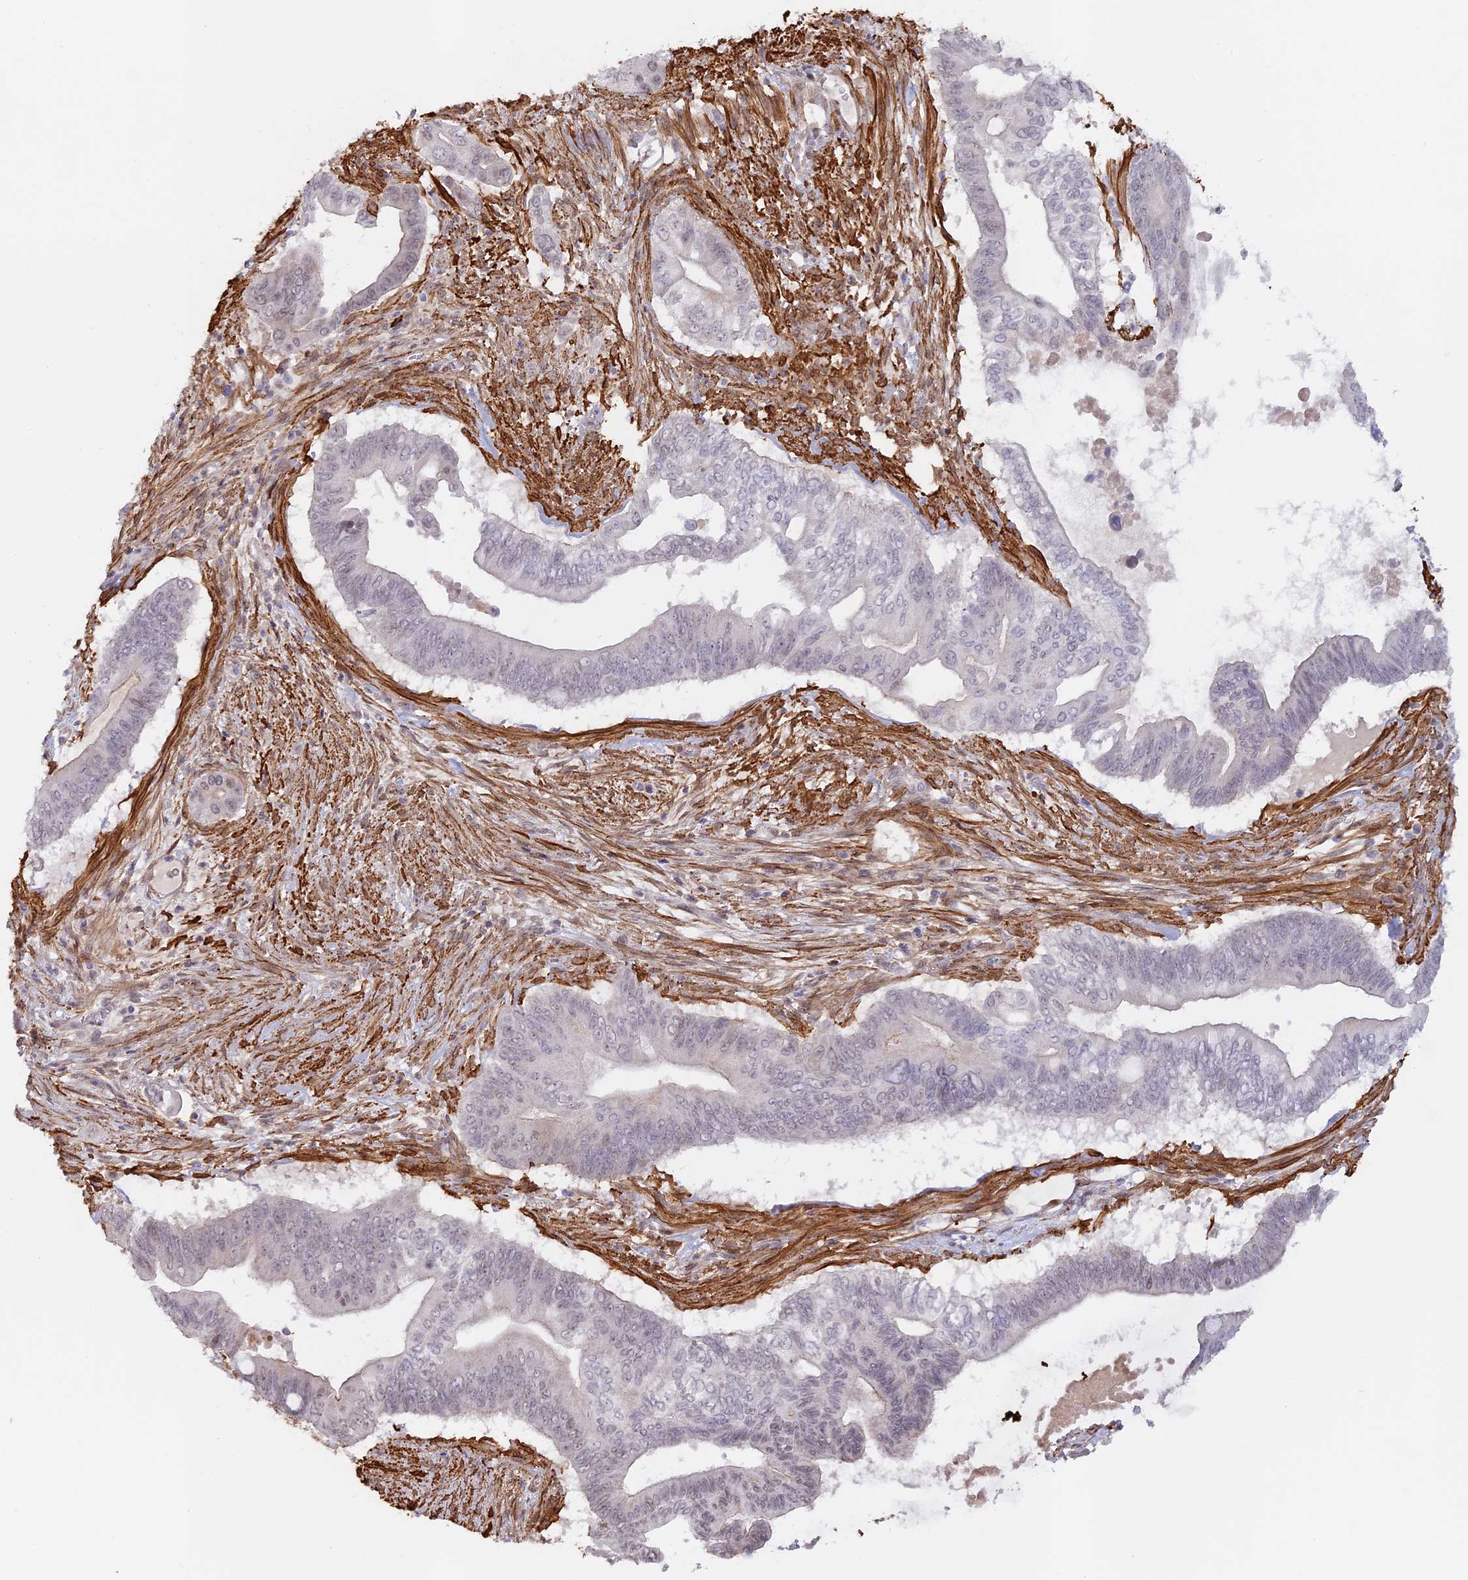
{"staining": {"intensity": "weak", "quantity": "<25%", "location": "nuclear"}, "tissue": "pancreatic cancer", "cell_type": "Tumor cells", "image_type": "cancer", "snomed": [{"axis": "morphology", "description": "Adenocarcinoma, NOS"}, {"axis": "topography", "description": "Pancreas"}], "caption": "Immunohistochemistry histopathology image of neoplastic tissue: adenocarcinoma (pancreatic) stained with DAB displays no significant protein positivity in tumor cells.", "gene": "CCDC154", "patient": {"sex": "male", "age": 68}}